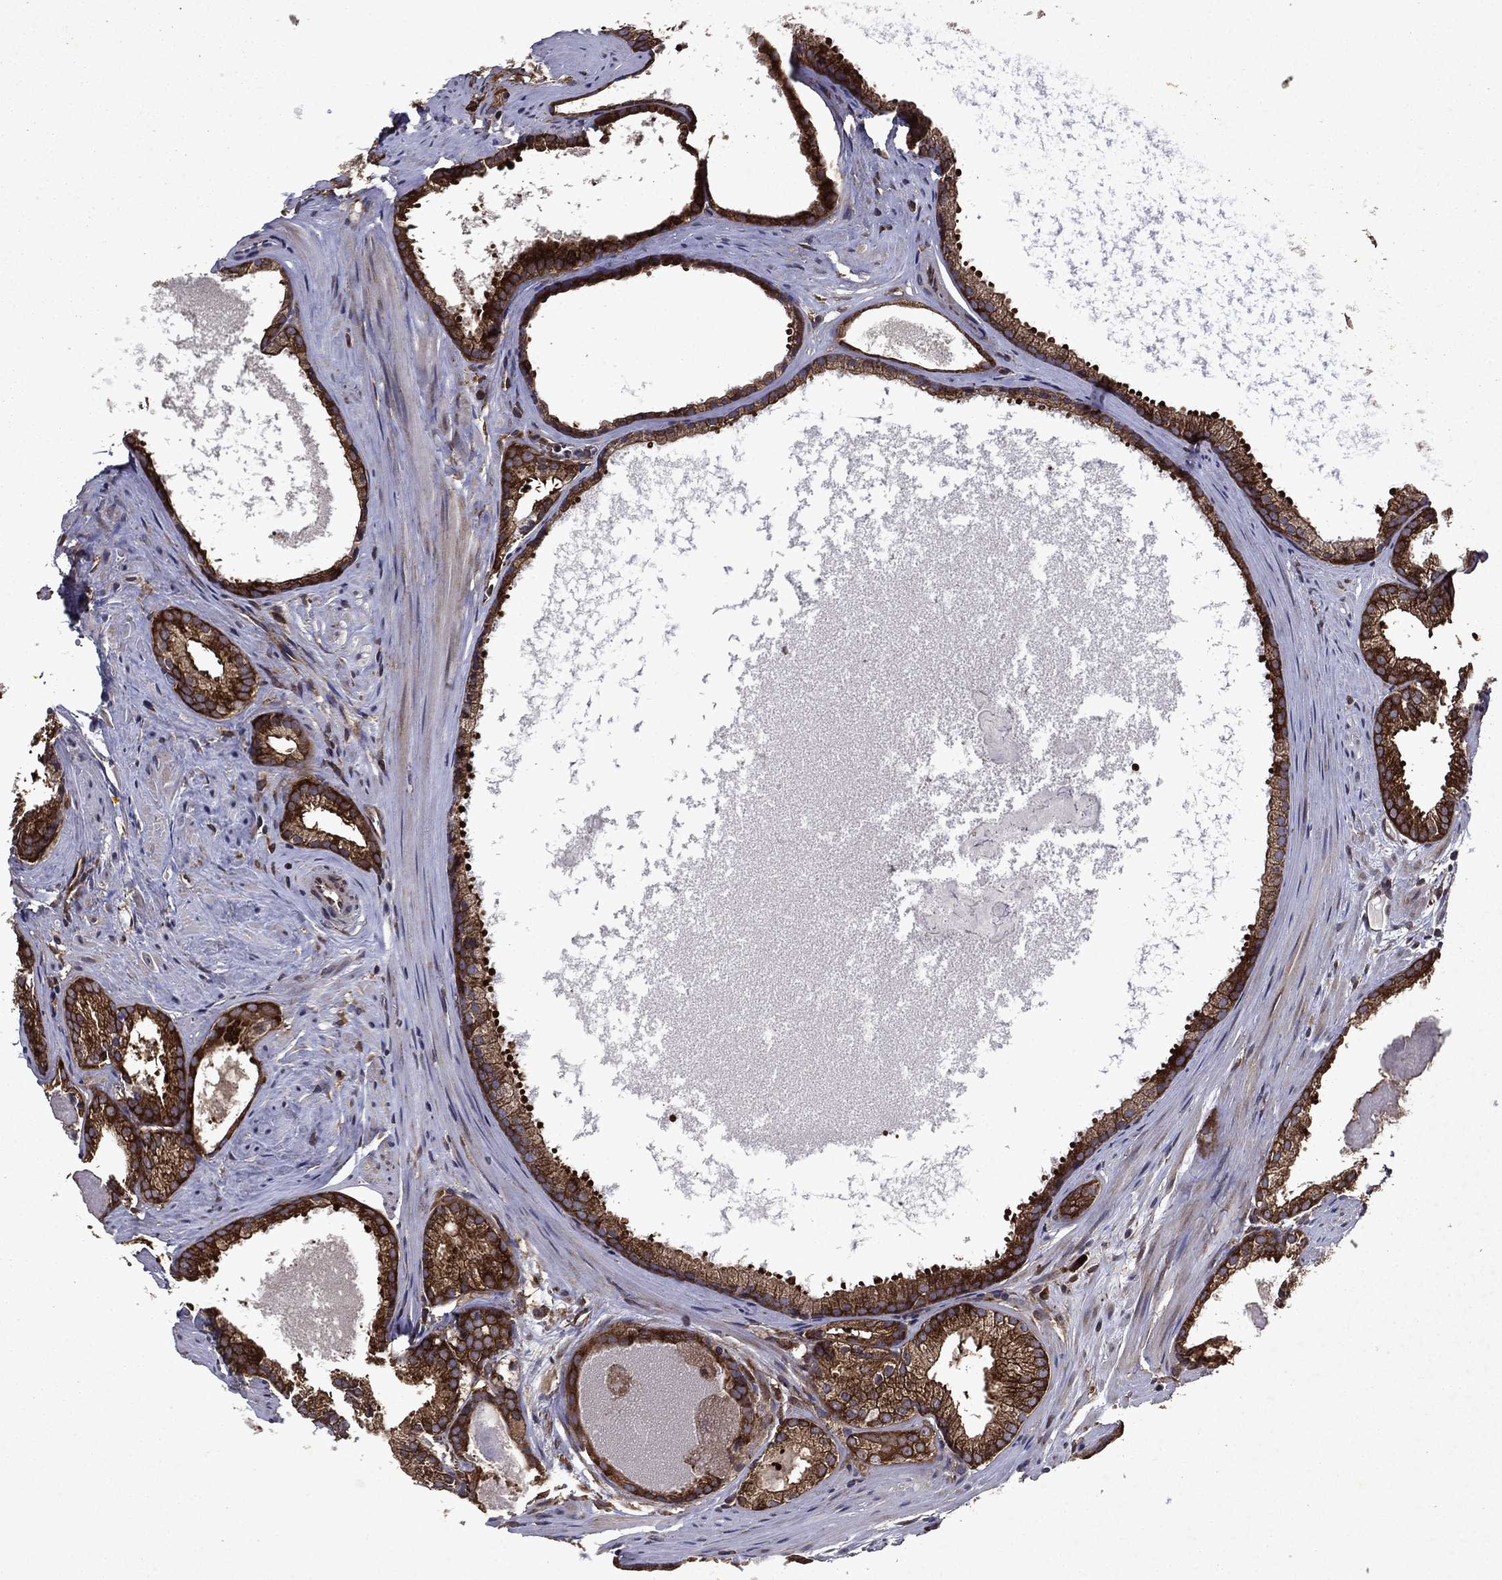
{"staining": {"intensity": "strong", "quantity": ">75%", "location": "cytoplasmic/membranous"}, "tissue": "prostate cancer", "cell_type": "Tumor cells", "image_type": "cancer", "snomed": [{"axis": "morphology", "description": "Adenocarcinoma, High grade"}, {"axis": "topography", "description": "Prostate and seminal vesicle, NOS"}], "caption": "The photomicrograph demonstrates a brown stain indicating the presence of a protein in the cytoplasmic/membranous of tumor cells in prostate cancer.", "gene": "EIF2B4", "patient": {"sex": "male", "age": 62}}